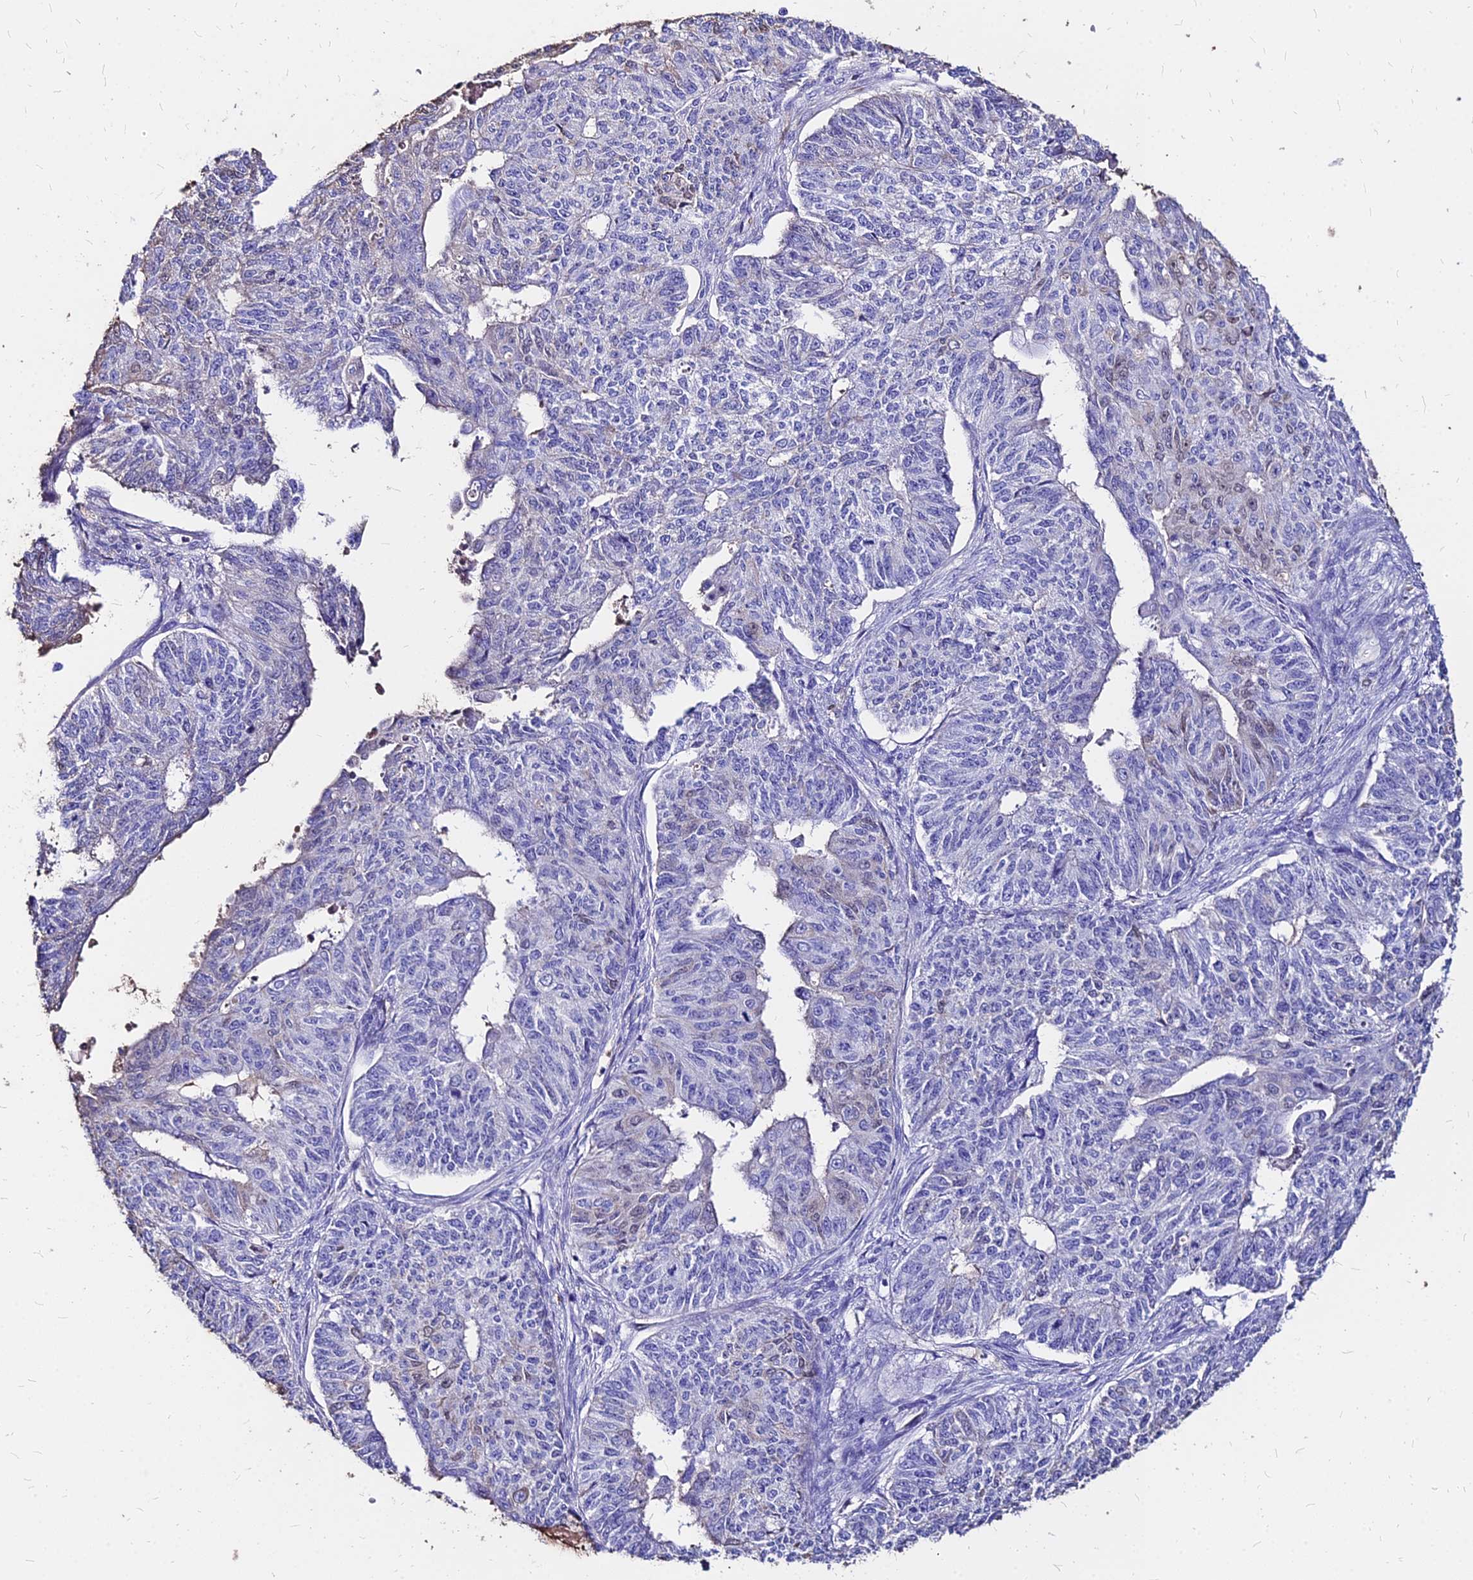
{"staining": {"intensity": "negative", "quantity": "none", "location": "none"}, "tissue": "endometrial cancer", "cell_type": "Tumor cells", "image_type": "cancer", "snomed": [{"axis": "morphology", "description": "Adenocarcinoma, NOS"}, {"axis": "topography", "description": "Endometrium"}], "caption": "High power microscopy photomicrograph of an immunohistochemistry image of adenocarcinoma (endometrial), revealing no significant expression in tumor cells. Nuclei are stained in blue.", "gene": "NME5", "patient": {"sex": "female", "age": 32}}